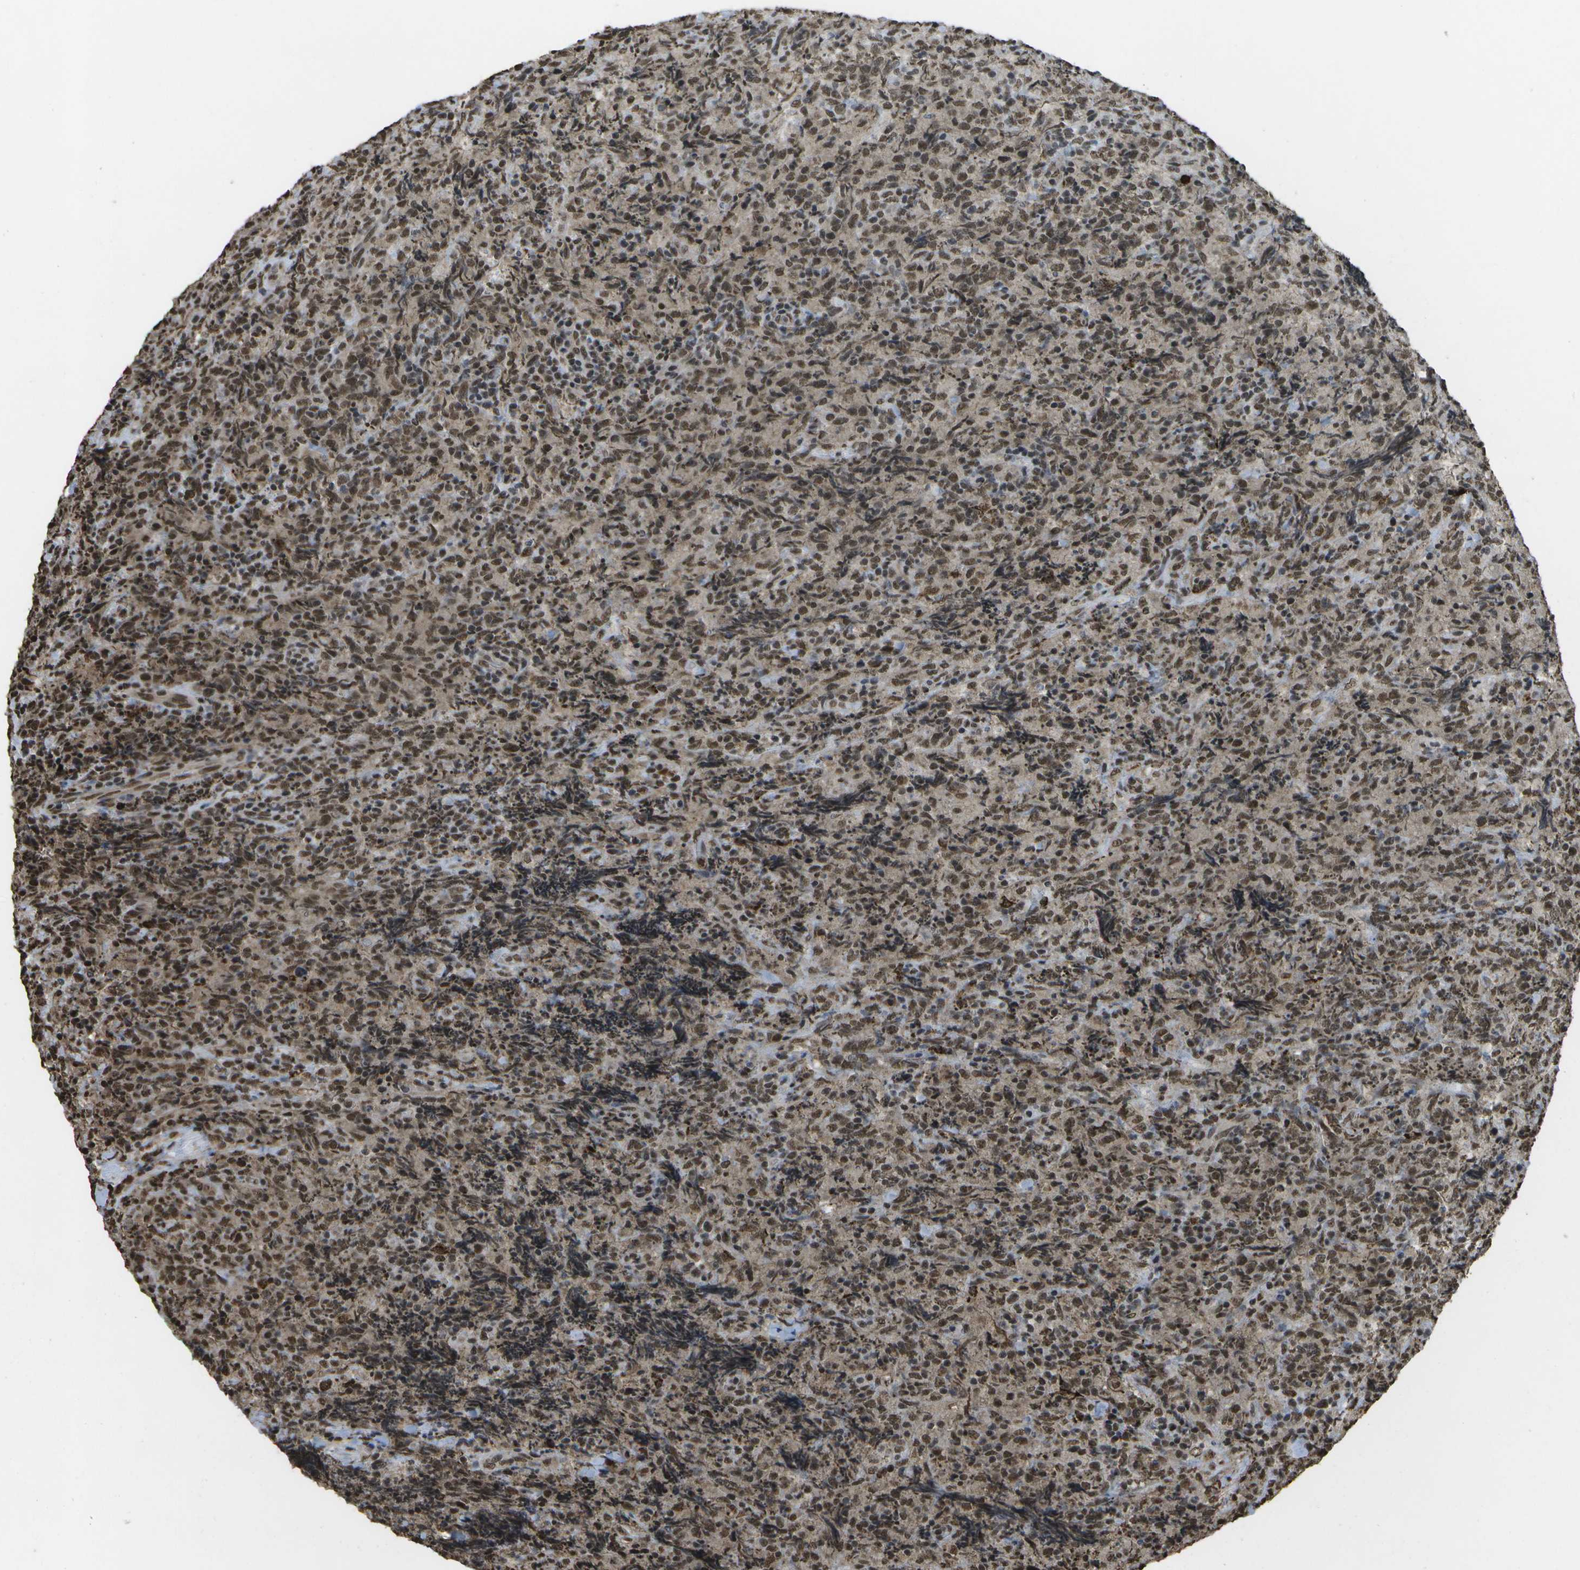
{"staining": {"intensity": "moderate", "quantity": ">75%", "location": "nuclear"}, "tissue": "lymphoma", "cell_type": "Tumor cells", "image_type": "cancer", "snomed": [{"axis": "morphology", "description": "Malignant lymphoma, non-Hodgkin's type, High grade"}, {"axis": "topography", "description": "Tonsil"}], "caption": "A brown stain highlights moderate nuclear expression of a protein in human high-grade malignant lymphoma, non-Hodgkin's type tumor cells.", "gene": "SPEN", "patient": {"sex": "female", "age": 36}}